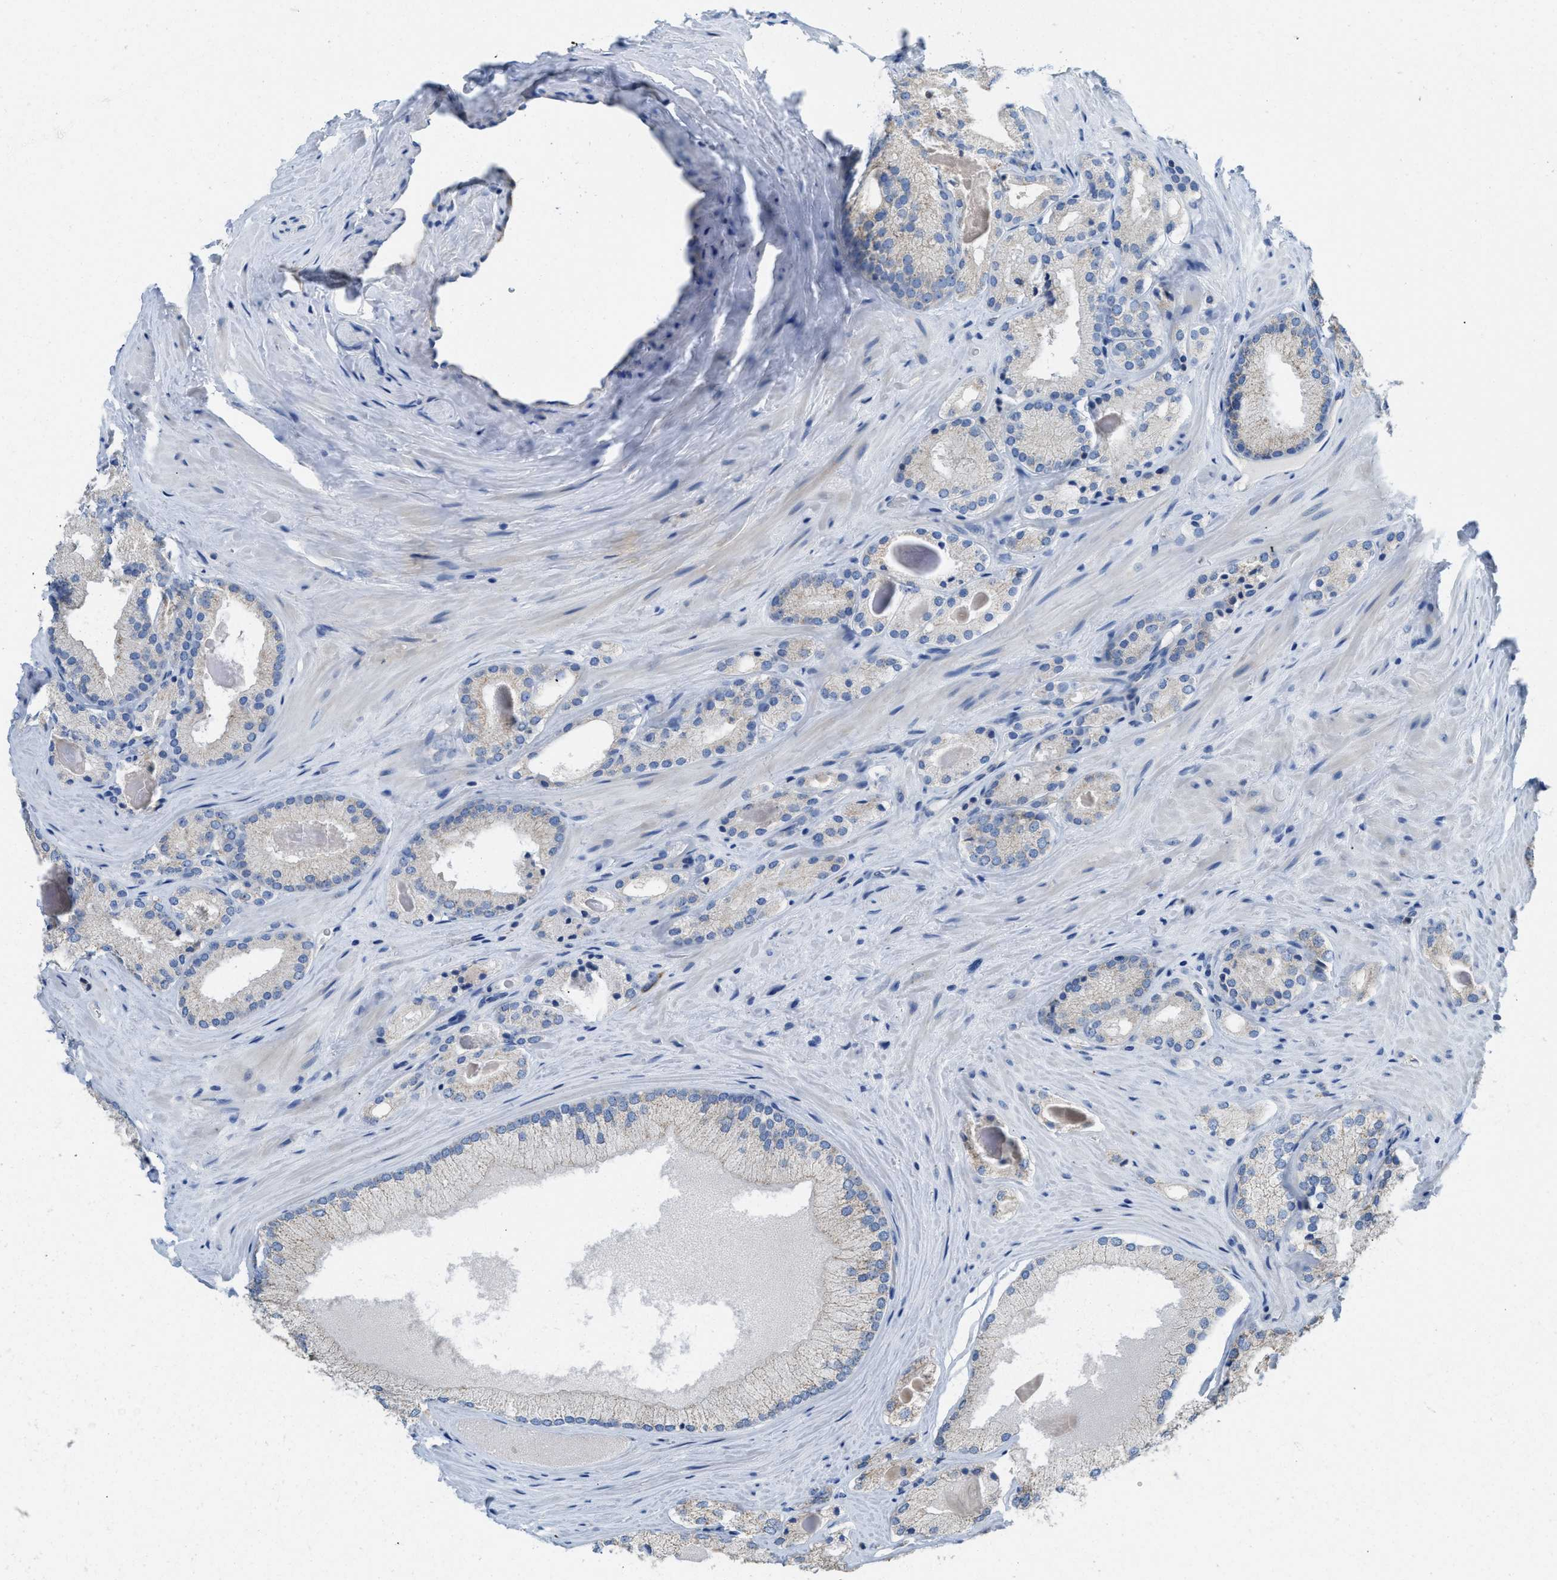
{"staining": {"intensity": "negative", "quantity": "none", "location": "none"}, "tissue": "prostate cancer", "cell_type": "Tumor cells", "image_type": "cancer", "snomed": [{"axis": "morphology", "description": "Adenocarcinoma, Low grade"}, {"axis": "topography", "description": "Prostate"}], "caption": "The immunohistochemistry (IHC) histopathology image has no significant expression in tumor cells of prostate low-grade adenocarcinoma tissue. (Stains: DAB immunohistochemistry with hematoxylin counter stain, Microscopy: brightfield microscopy at high magnification).", "gene": "SLC25A13", "patient": {"sex": "male", "age": 65}}